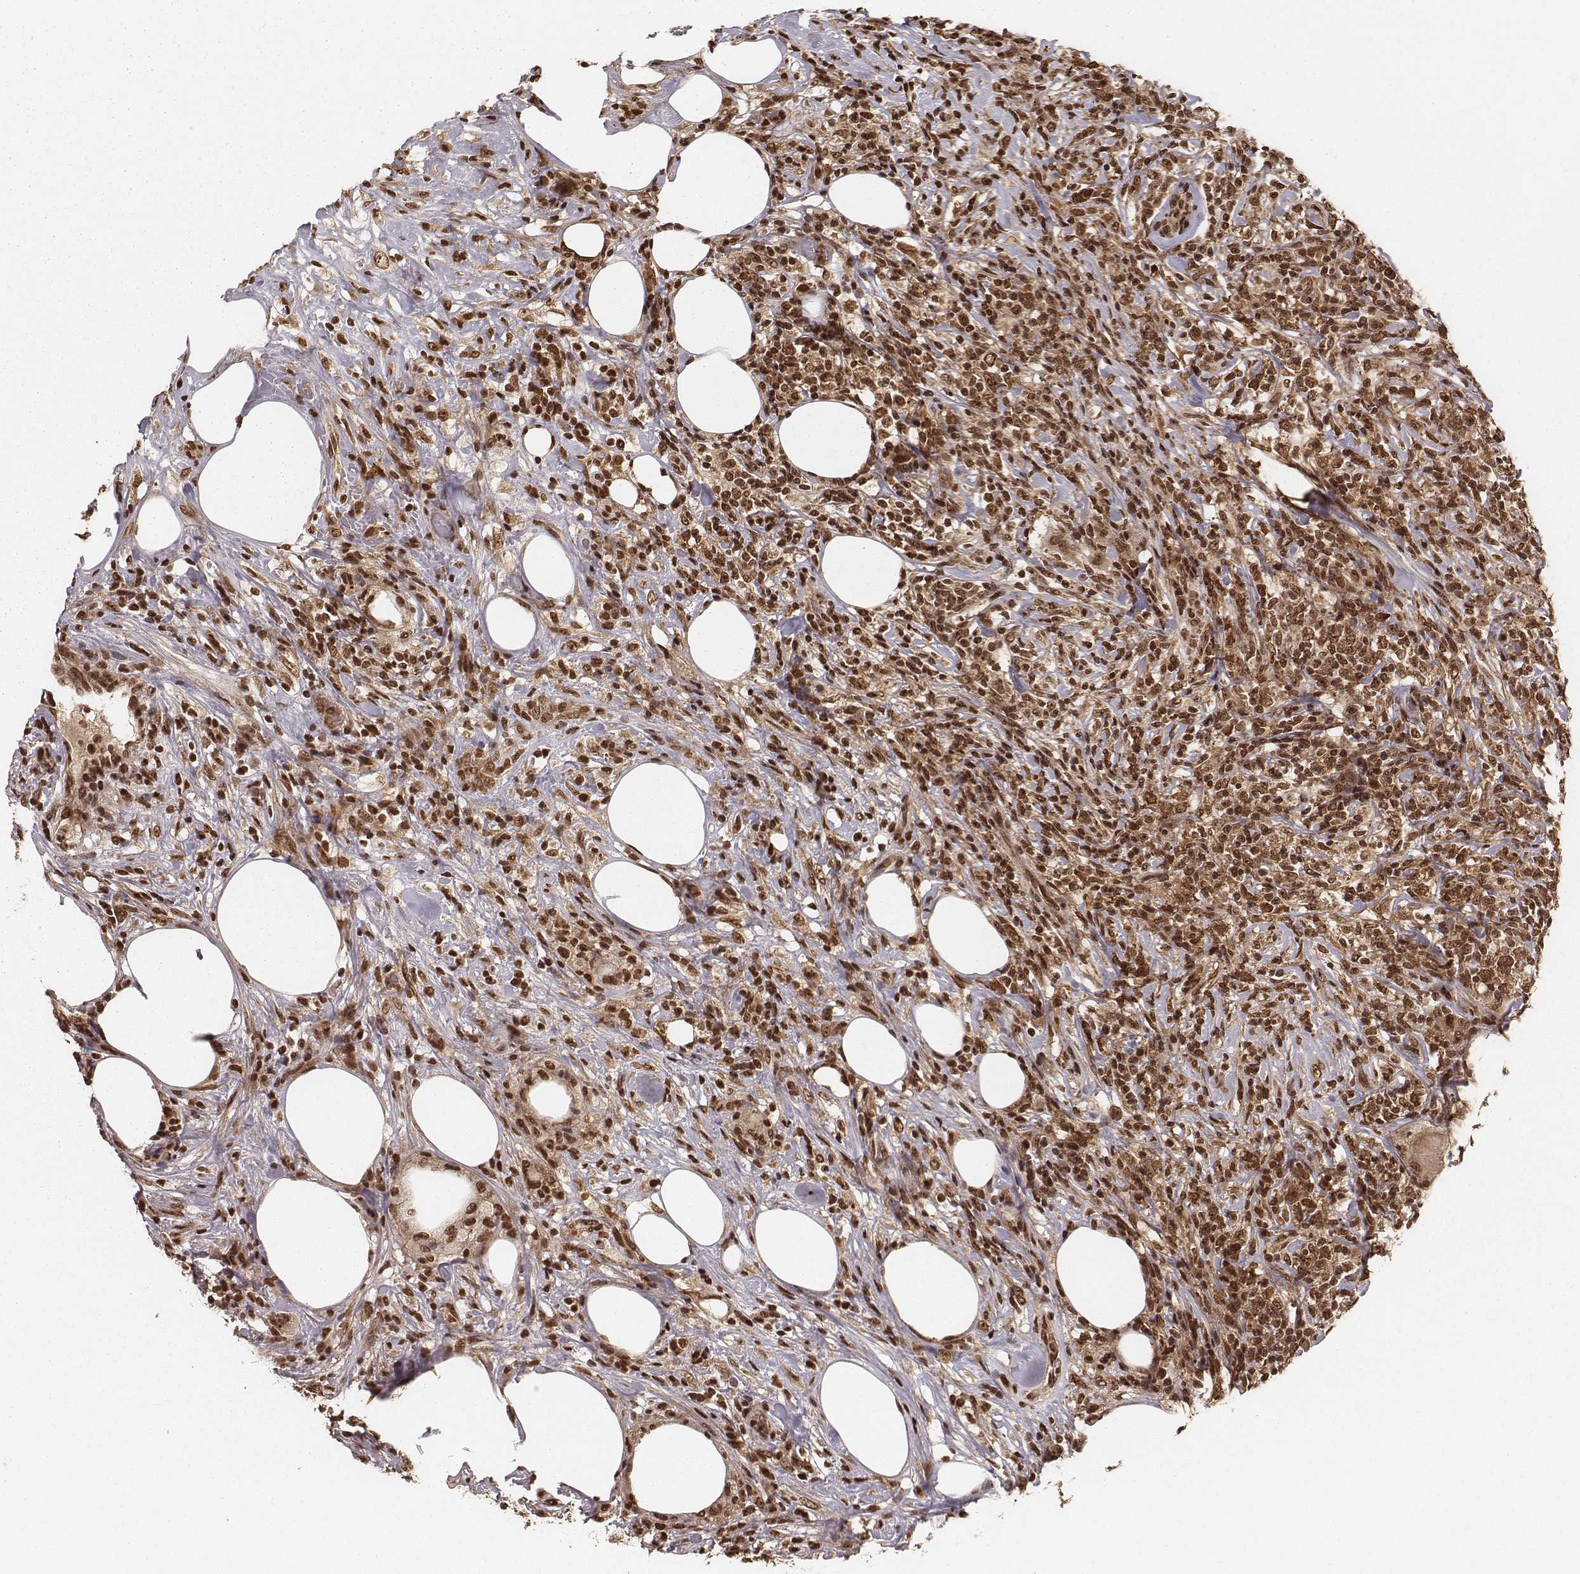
{"staining": {"intensity": "moderate", "quantity": ">75%", "location": "cytoplasmic/membranous,nuclear"}, "tissue": "lymphoma", "cell_type": "Tumor cells", "image_type": "cancer", "snomed": [{"axis": "morphology", "description": "Malignant lymphoma, non-Hodgkin's type, High grade"}, {"axis": "topography", "description": "Lymph node"}], "caption": "This histopathology image reveals immunohistochemistry (IHC) staining of lymphoma, with medium moderate cytoplasmic/membranous and nuclear staining in approximately >75% of tumor cells.", "gene": "NFX1", "patient": {"sex": "female", "age": 84}}